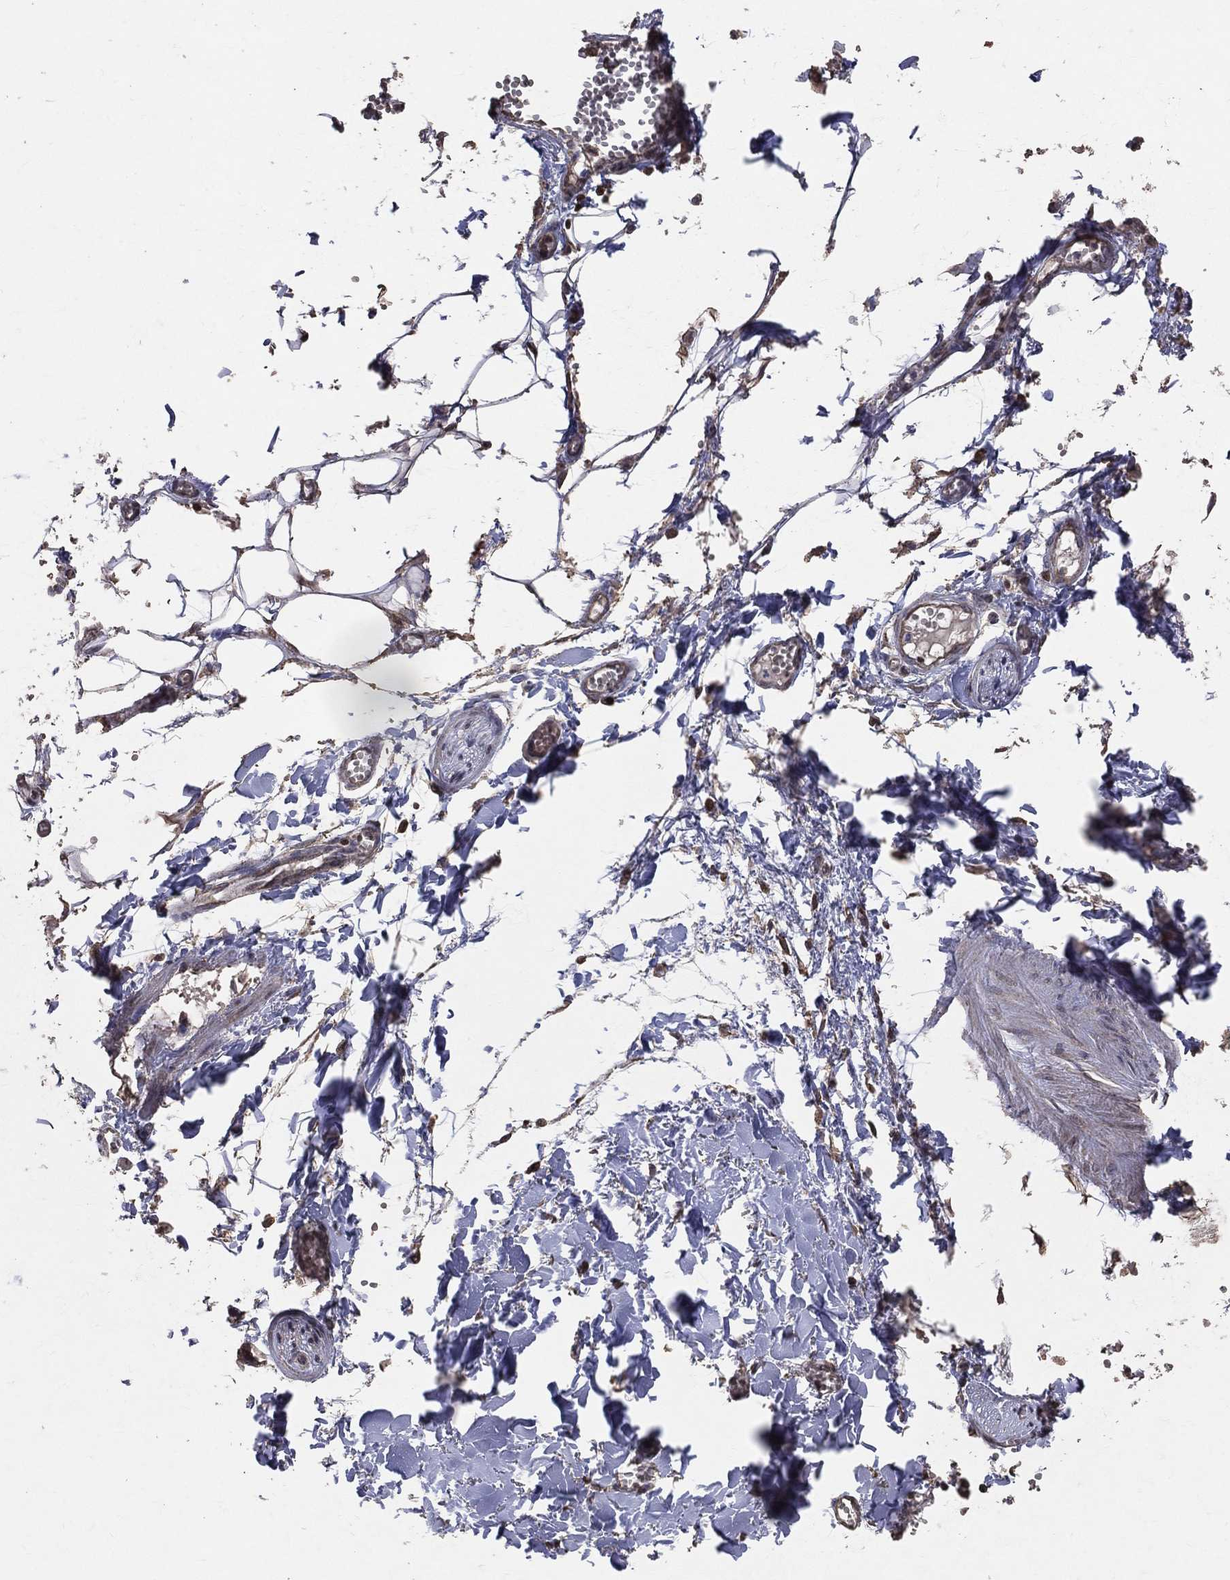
{"staining": {"intensity": "negative", "quantity": "none", "location": "none"}, "tissue": "soft tissue", "cell_type": "Fibroblasts", "image_type": "normal", "snomed": [{"axis": "morphology", "description": "Normal tissue, NOS"}, {"axis": "morphology", "description": "Squamous cell carcinoma, NOS"}, {"axis": "topography", "description": "Cartilage tissue"}, {"axis": "topography", "description": "Lung"}], "caption": "Micrograph shows no significant protein positivity in fibroblasts of unremarkable soft tissue.", "gene": "LY6K", "patient": {"sex": "male", "age": 66}}